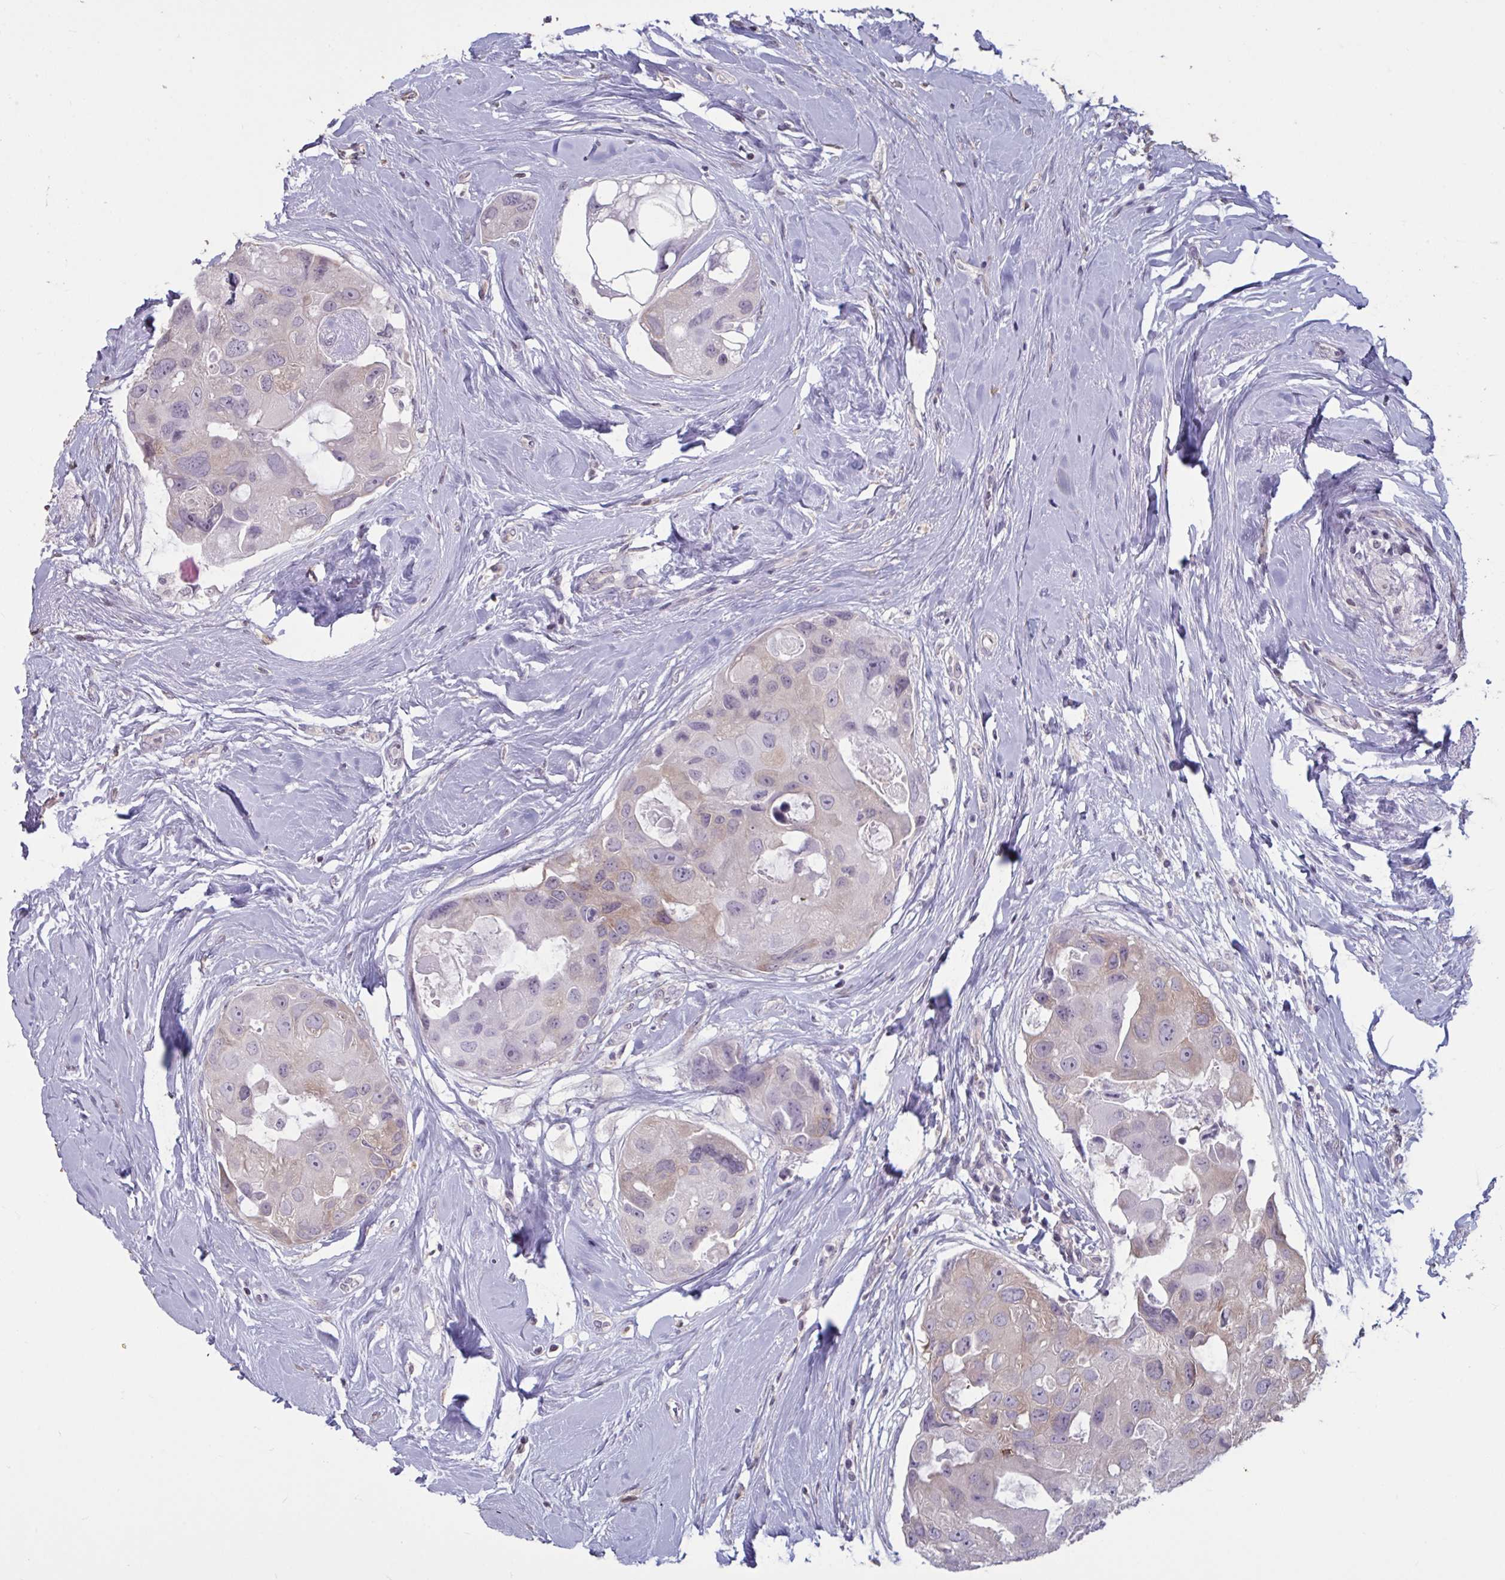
{"staining": {"intensity": "weak", "quantity": "<25%", "location": "cytoplasmic/membranous"}, "tissue": "breast cancer", "cell_type": "Tumor cells", "image_type": "cancer", "snomed": [{"axis": "morphology", "description": "Duct carcinoma"}, {"axis": "topography", "description": "Breast"}], "caption": "Immunohistochemical staining of human breast invasive ductal carcinoma demonstrates no significant expression in tumor cells.", "gene": "TBC1D4", "patient": {"sex": "female", "age": 43}}